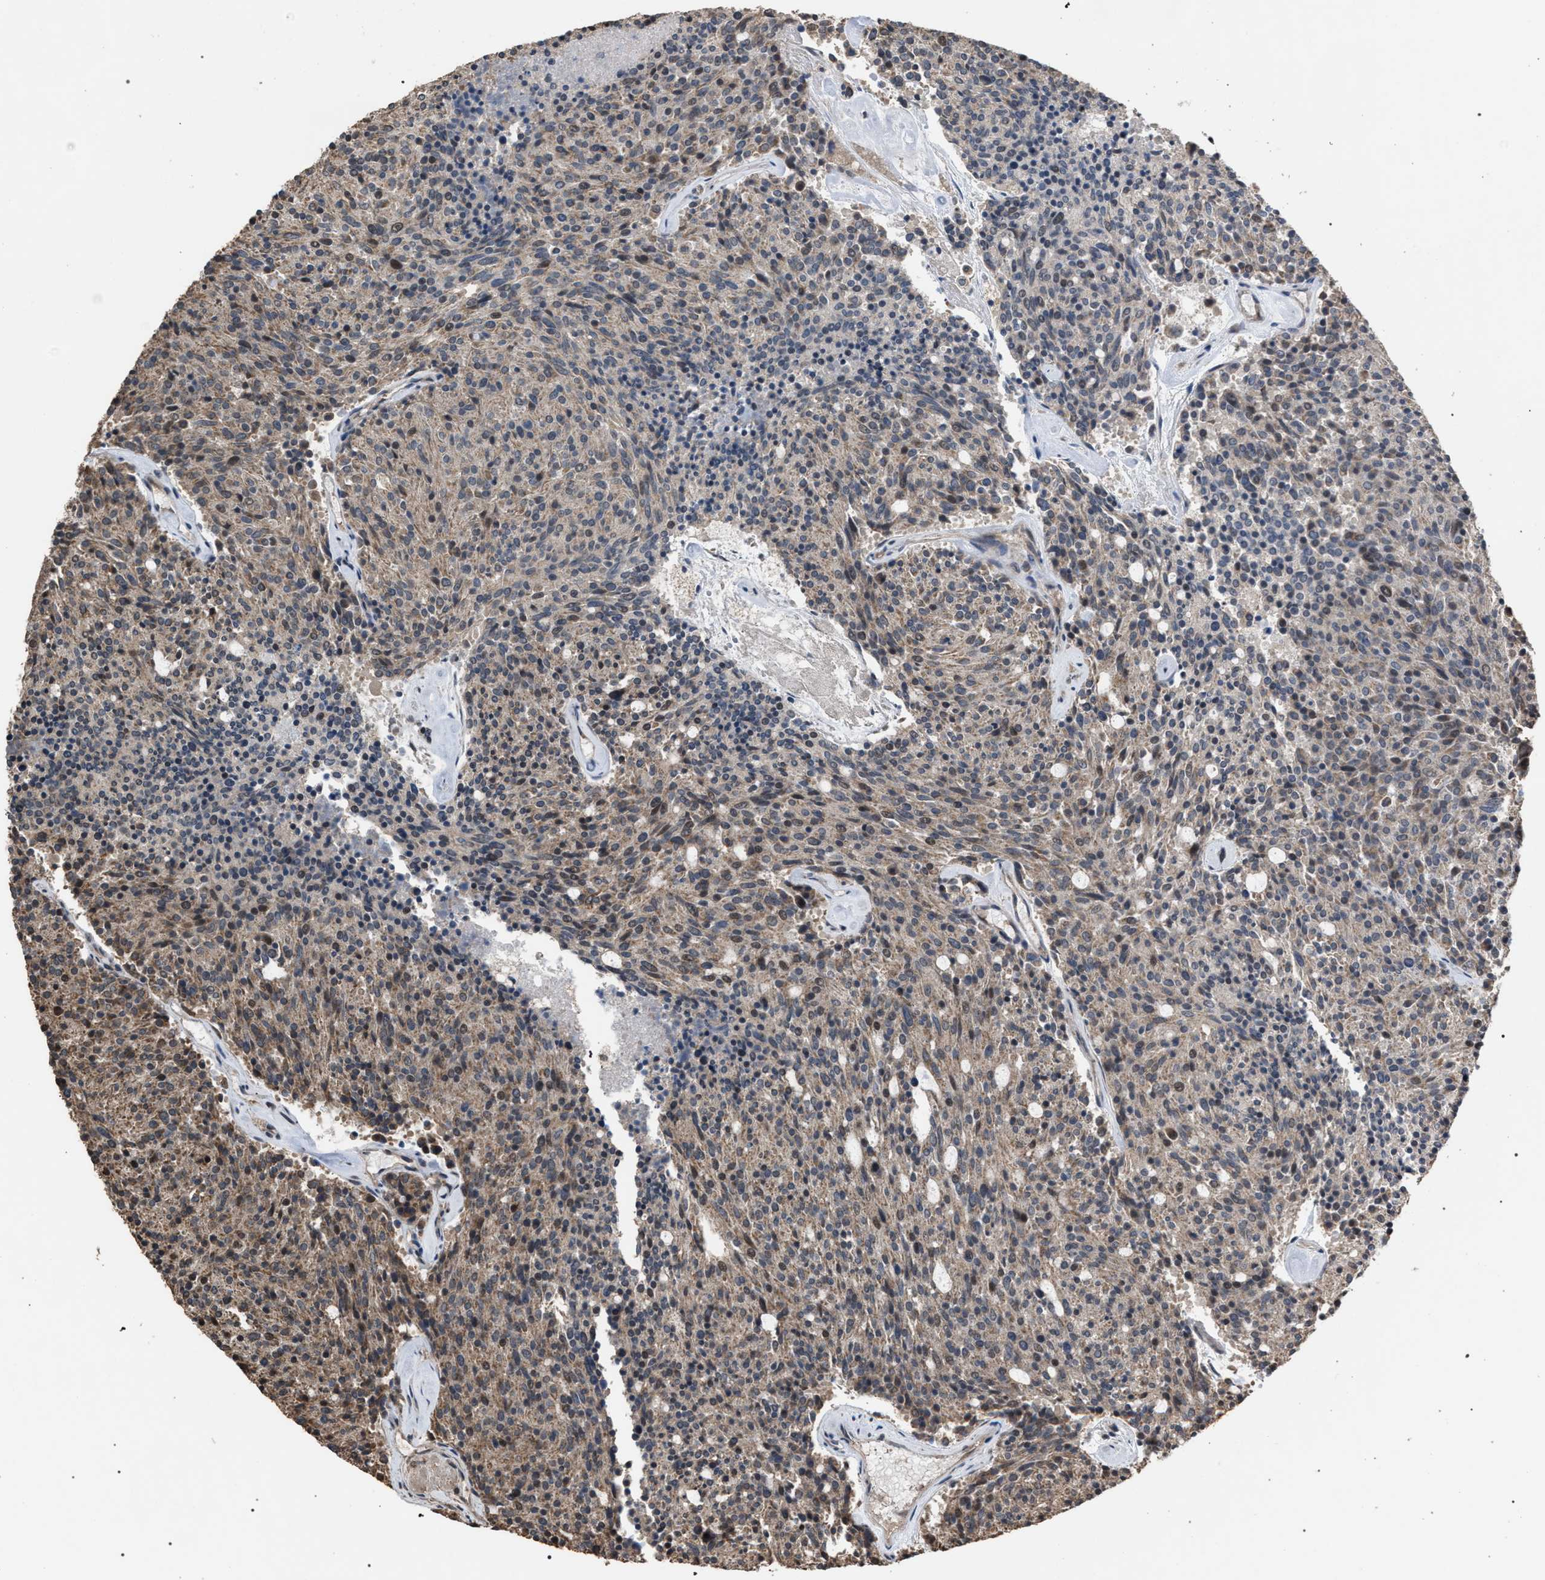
{"staining": {"intensity": "weak", "quantity": "25%-75%", "location": "cytoplasmic/membranous"}, "tissue": "carcinoid", "cell_type": "Tumor cells", "image_type": "cancer", "snomed": [{"axis": "morphology", "description": "Carcinoid, malignant, NOS"}, {"axis": "topography", "description": "Pancreas"}], "caption": "Immunohistochemistry (IHC) (DAB (3,3'-diaminobenzidine)) staining of human malignant carcinoid displays weak cytoplasmic/membranous protein expression in about 25%-75% of tumor cells. Nuclei are stained in blue.", "gene": "NAA35", "patient": {"sex": "female", "age": 54}}